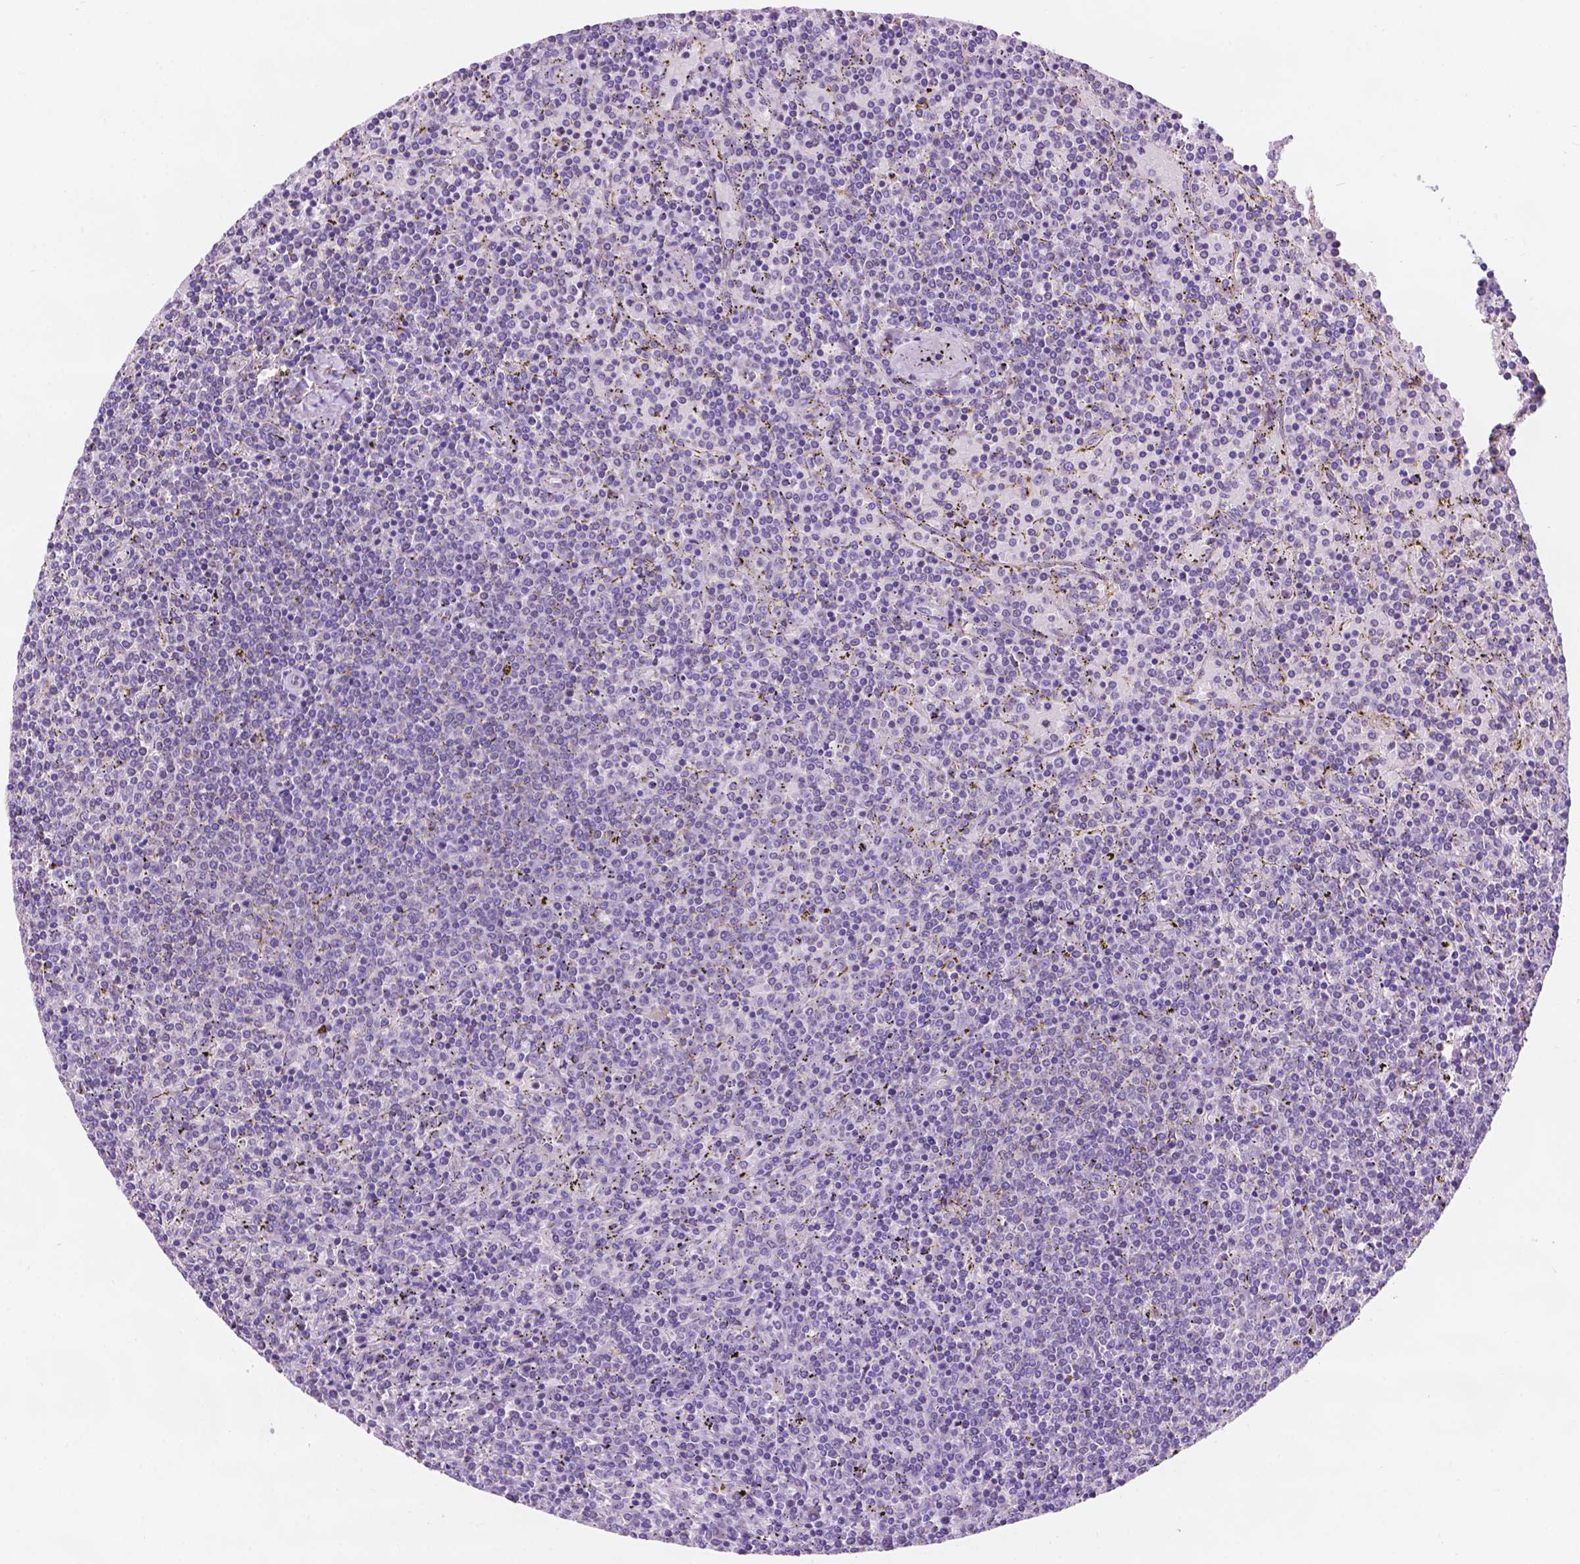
{"staining": {"intensity": "negative", "quantity": "none", "location": "none"}, "tissue": "lymphoma", "cell_type": "Tumor cells", "image_type": "cancer", "snomed": [{"axis": "morphology", "description": "Malignant lymphoma, non-Hodgkin's type, Low grade"}, {"axis": "topography", "description": "Spleen"}], "caption": "Immunohistochemical staining of malignant lymphoma, non-Hodgkin's type (low-grade) reveals no significant expression in tumor cells.", "gene": "TRPV5", "patient": {"sex": "female", "age": 77}}